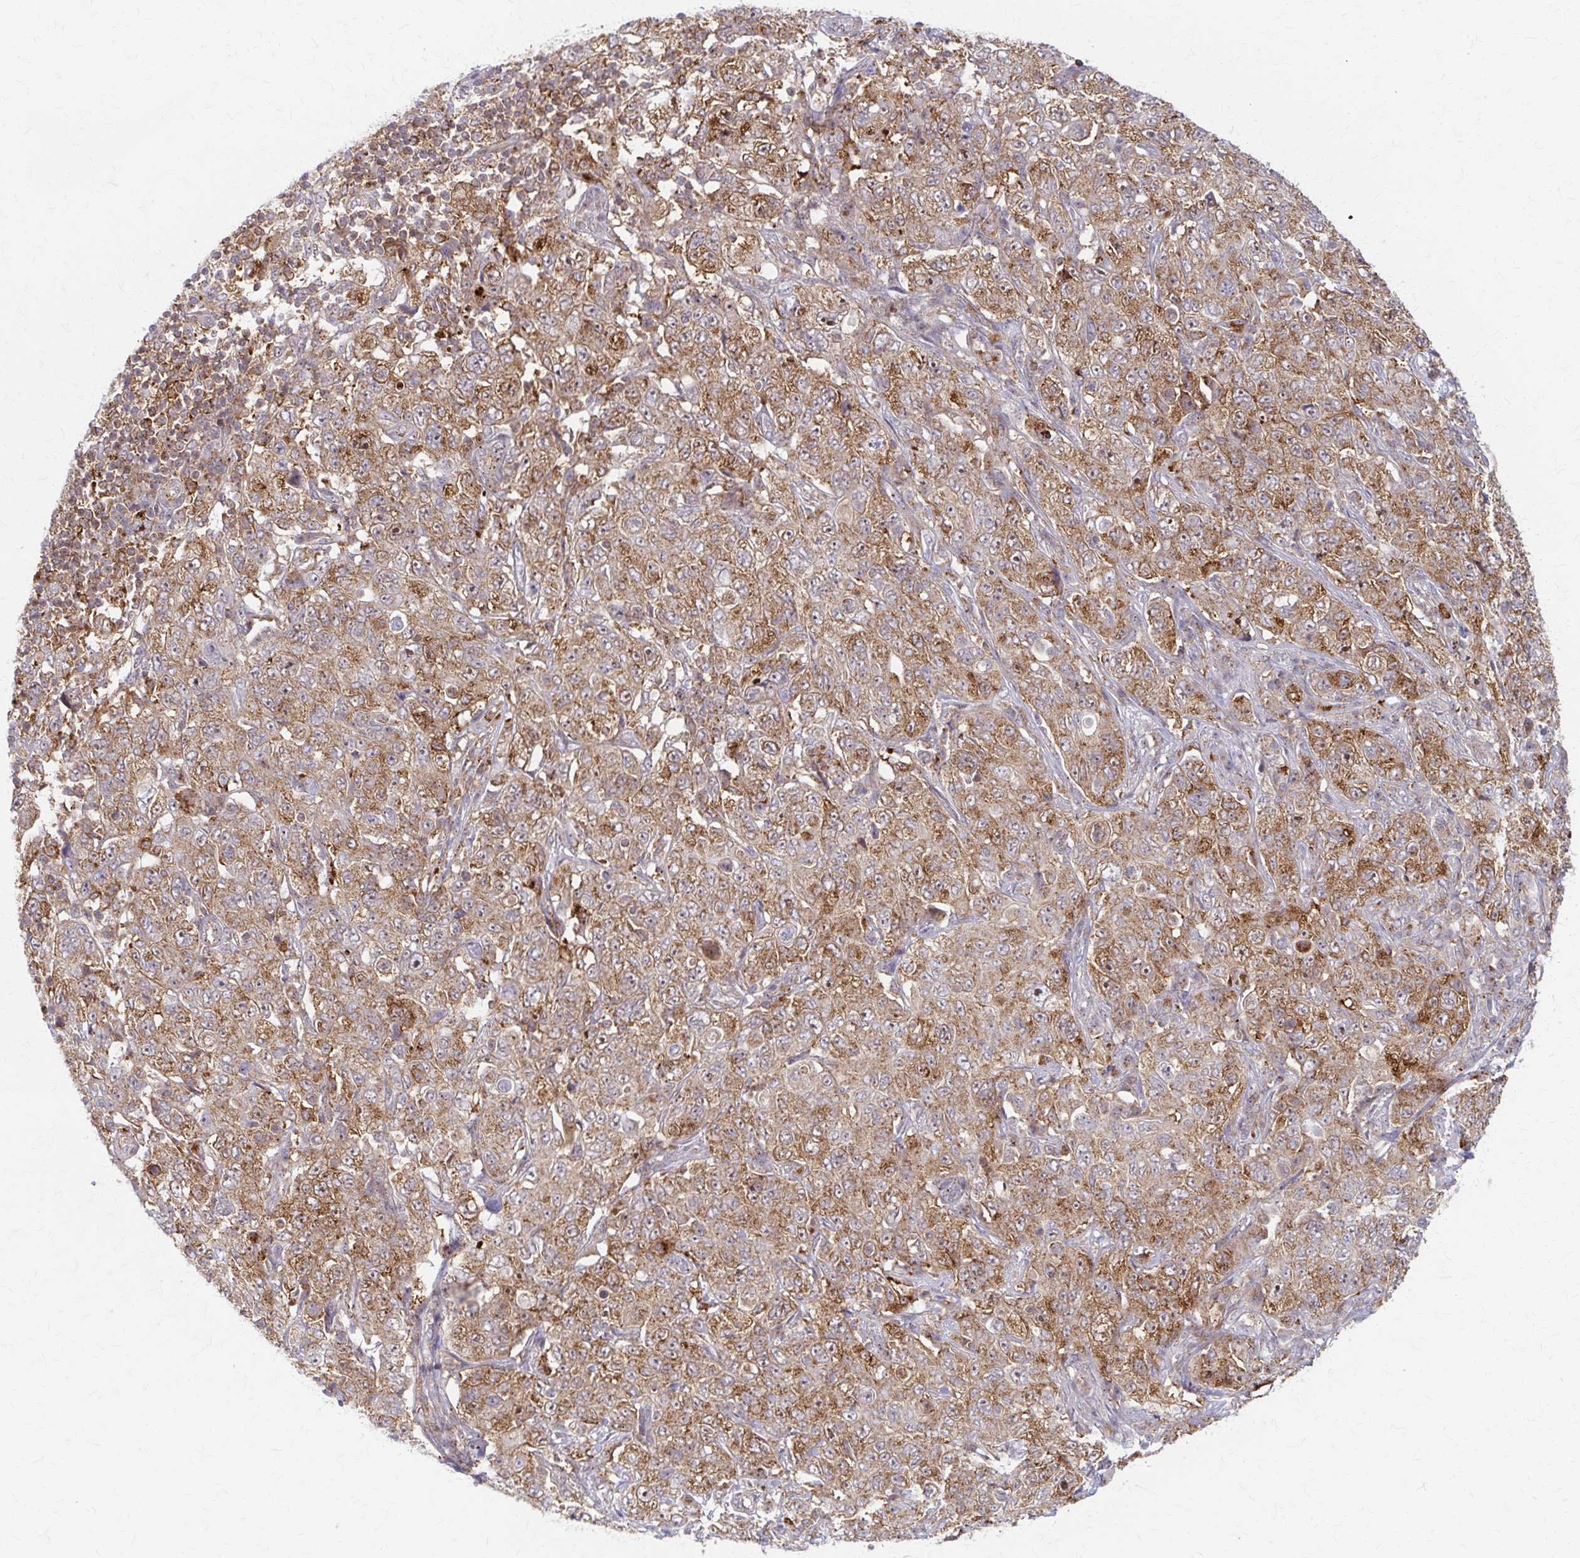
{"staining": {"intensity": "moderate", "quantity": ">75%", "location": "cytoplasmic/membranous"}, "tissue": "pancreatic cancer", "cell_type": "Tumor cells", "image_type": "cancer", "snomed": [{"axis": "morphology", "description": "Adenocarcinoma, NOS"}, {"axis": "topography", "description": "Pancreas"}], "caption": "The photomicrograph shows staining of pancreatic cancer, revealing moderate cytoplasmic/membranous protein staining (brown color) within tumor cells.", "gene": "ARHGAP35", "patient": {"sex": "male", "age": 68}}